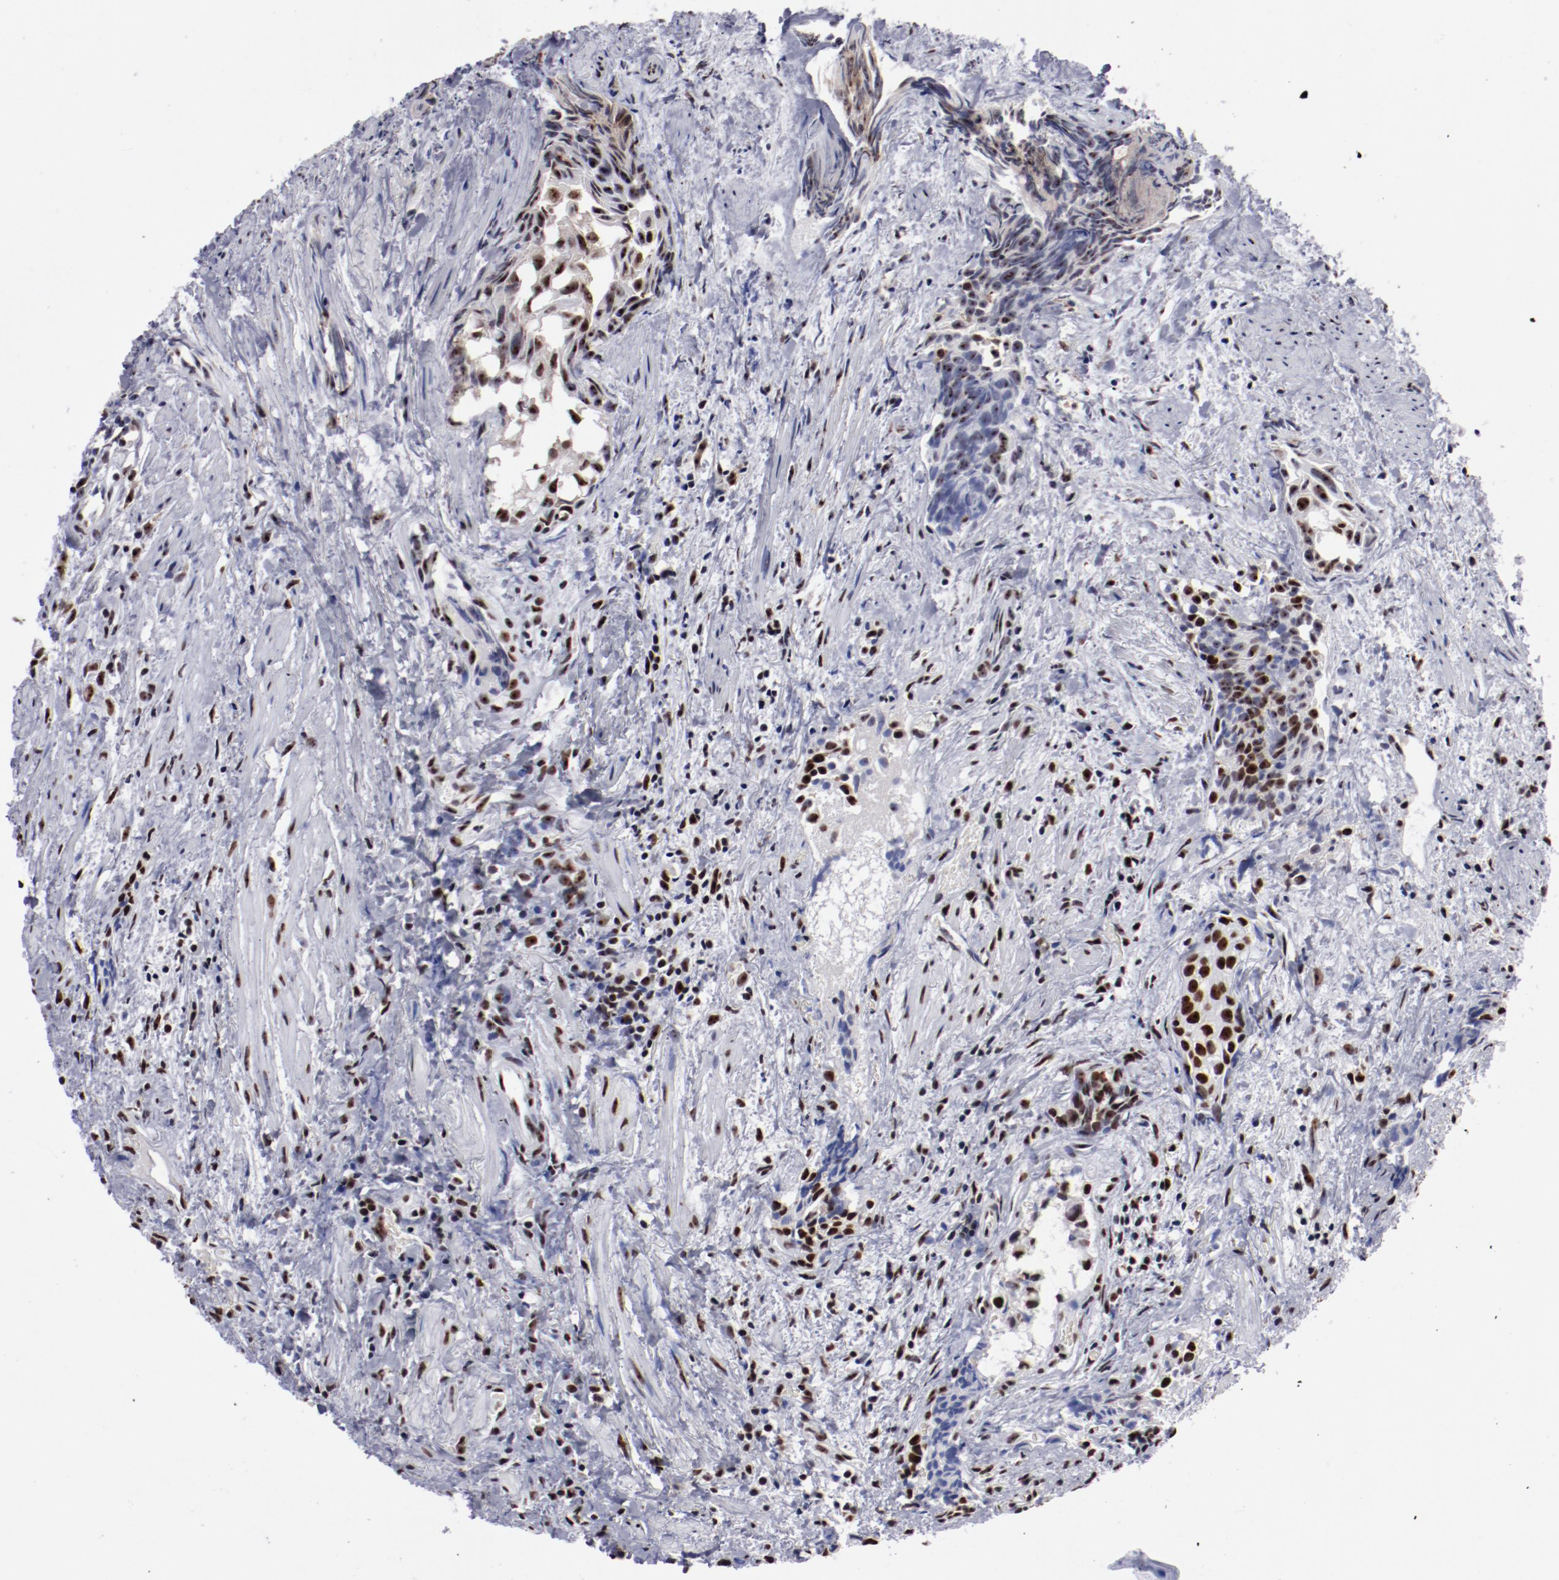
{"staining": {"intensity": "strong", "quantity": ">75%", "location": "nuclear"}, "tissue": "urothelial cancer", "cell_type": "Tumor cells", "image_type": "cancer", "snomed": [{"axis": "morphology", "description": "Urothelial carcinoma, High grade"}, {"axis": "topography", "description": "Urinary bladder"}], "caption": "Immunohistochemical staining of urothelial cancer displays high levels of strong nuclear protein positivity in about >75% of tumor cells. The protein is shown in brown color, while the nuclei are stained blue.", "gene": "HNRNPA2B1", "patient": {"sex": "female", "age": 78}}